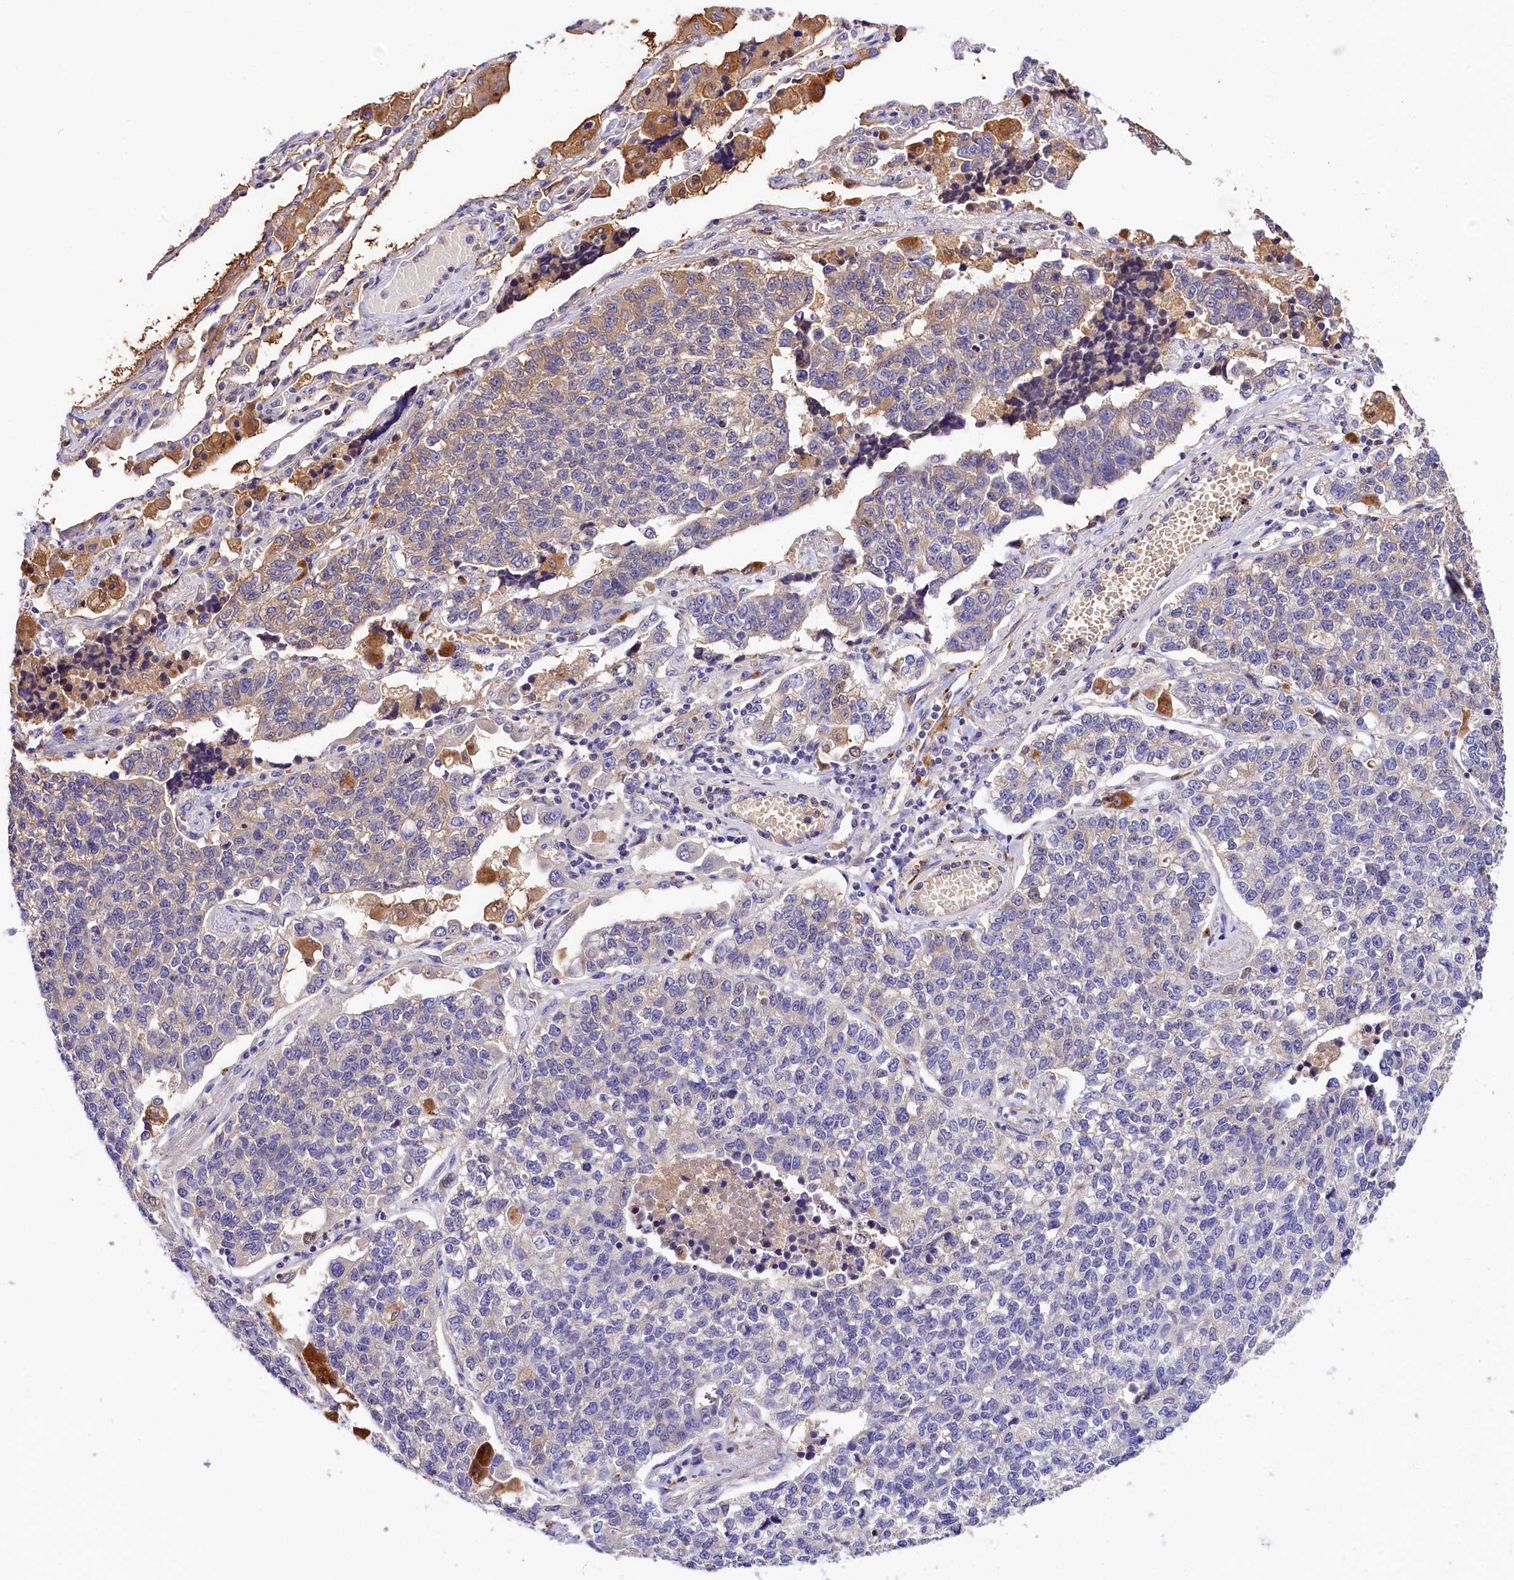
{"staining": {"intensity": "negative", "quantity": "none", "location": "none"}, "tissue": "lung cancer", "cell_type": "Tumor cells", "image_type": "cancer", "snomed": [{"axis": "morphology", "description": "Adenocarcinoma, NOS"}, {"axis": "topography", "description": "Lung"}], "caption": "The immunohistochemistry (IHC) photomicrograph has no significant staining in tumor cells of lung cancer tissue. Nuclei are stained in blue.", "gene": "ARMC6", "patient": {"sex": "male", "age": 49}}